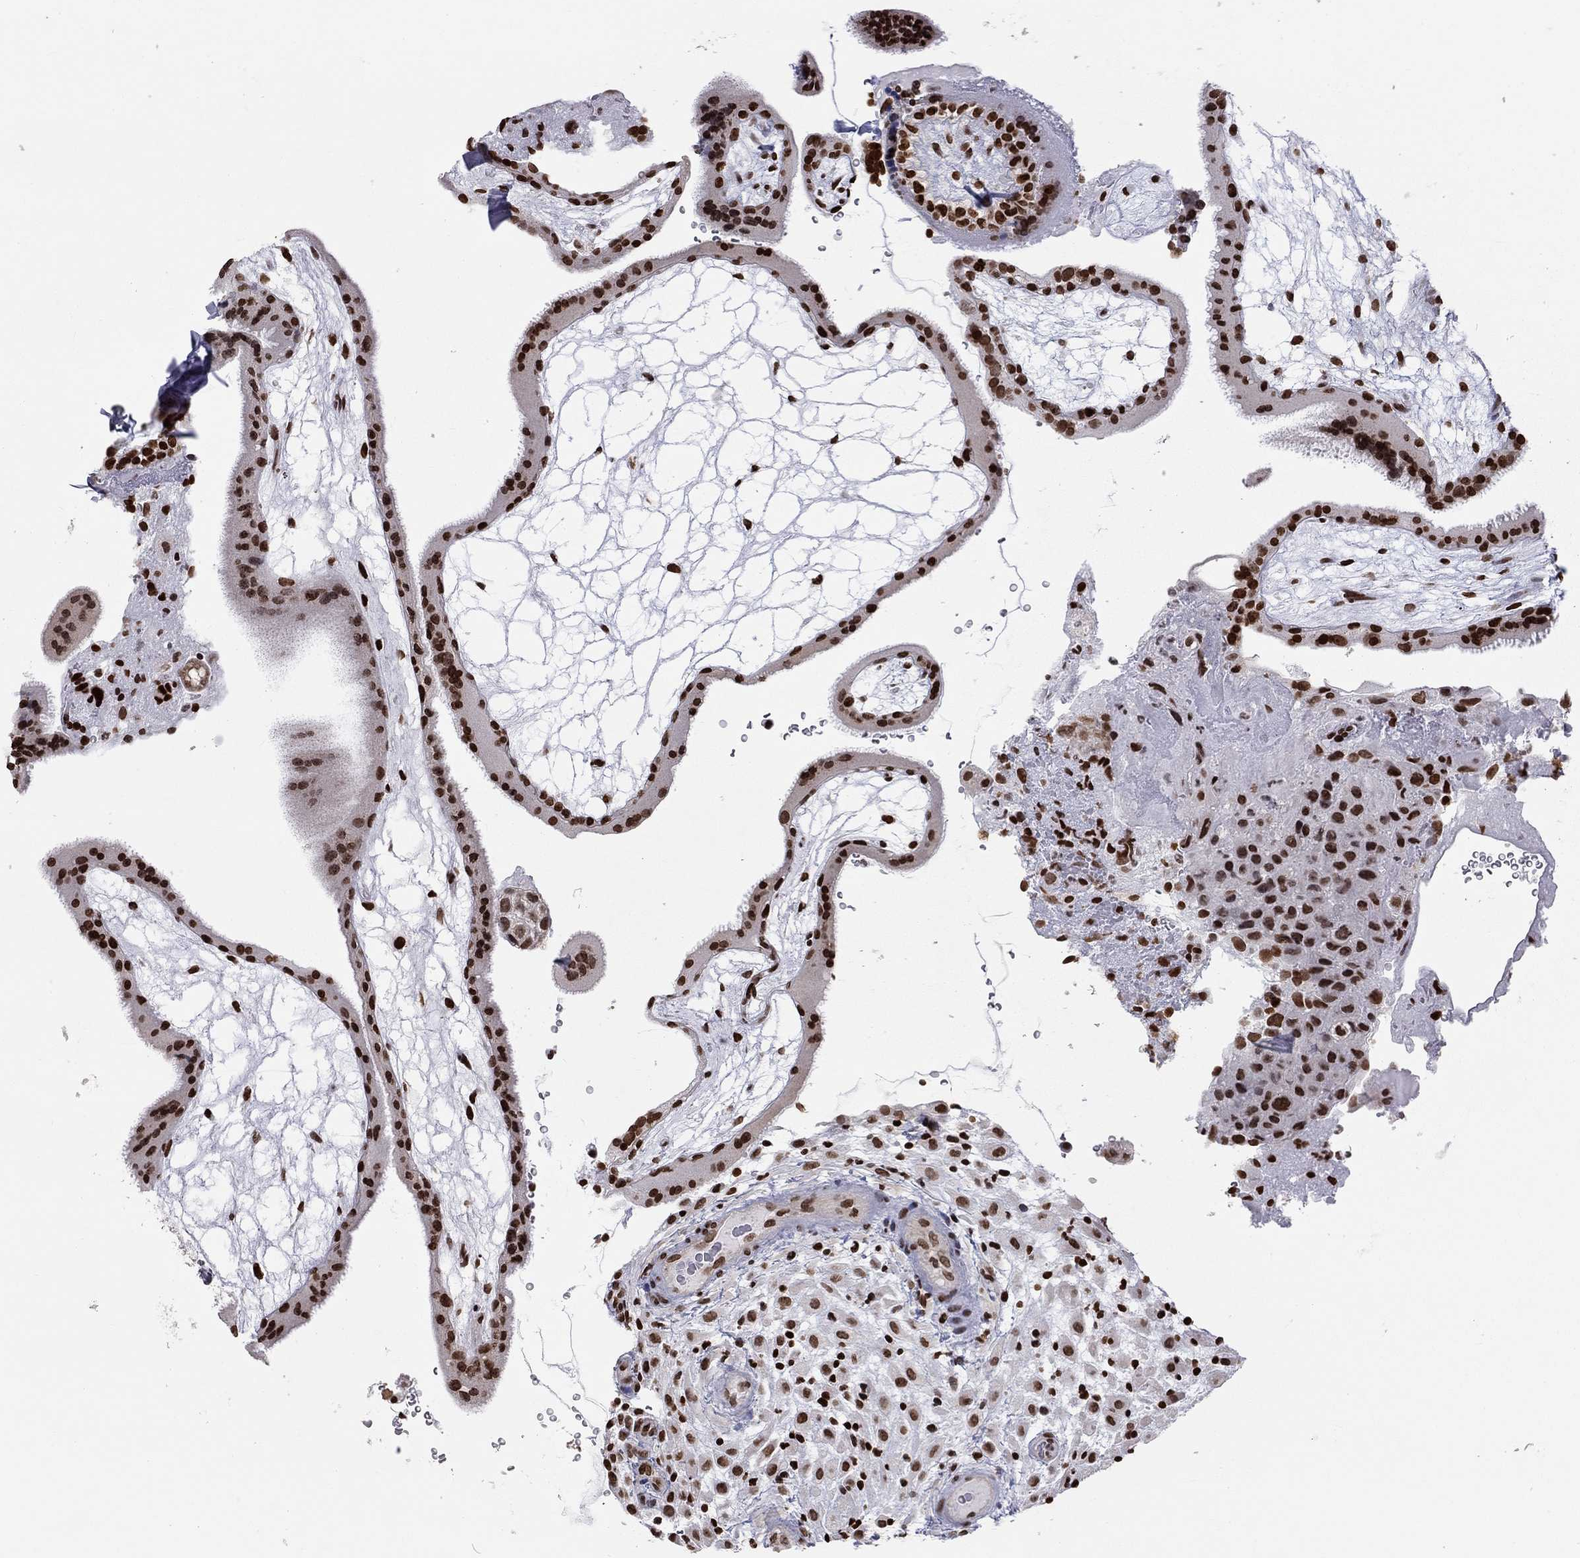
{"staining": {"intensity": "moderate", "quantity": ">75%", "location": "nuclear"}, "tissue": "placenta", "cell_type": "Decidual cells", "image_type": "normal", "snomed": [{"axis": "morphology", "description": "Normal tissue, NOS"}, {"axis": "topography", "description": "Placenta"}], "caption": "Moderate nuclear expression for a protein is present in about >75% of decidual cells of normal placenta using IHC.", "gene": "H2AX", "patient": {"sex": "female", "age": 19}}